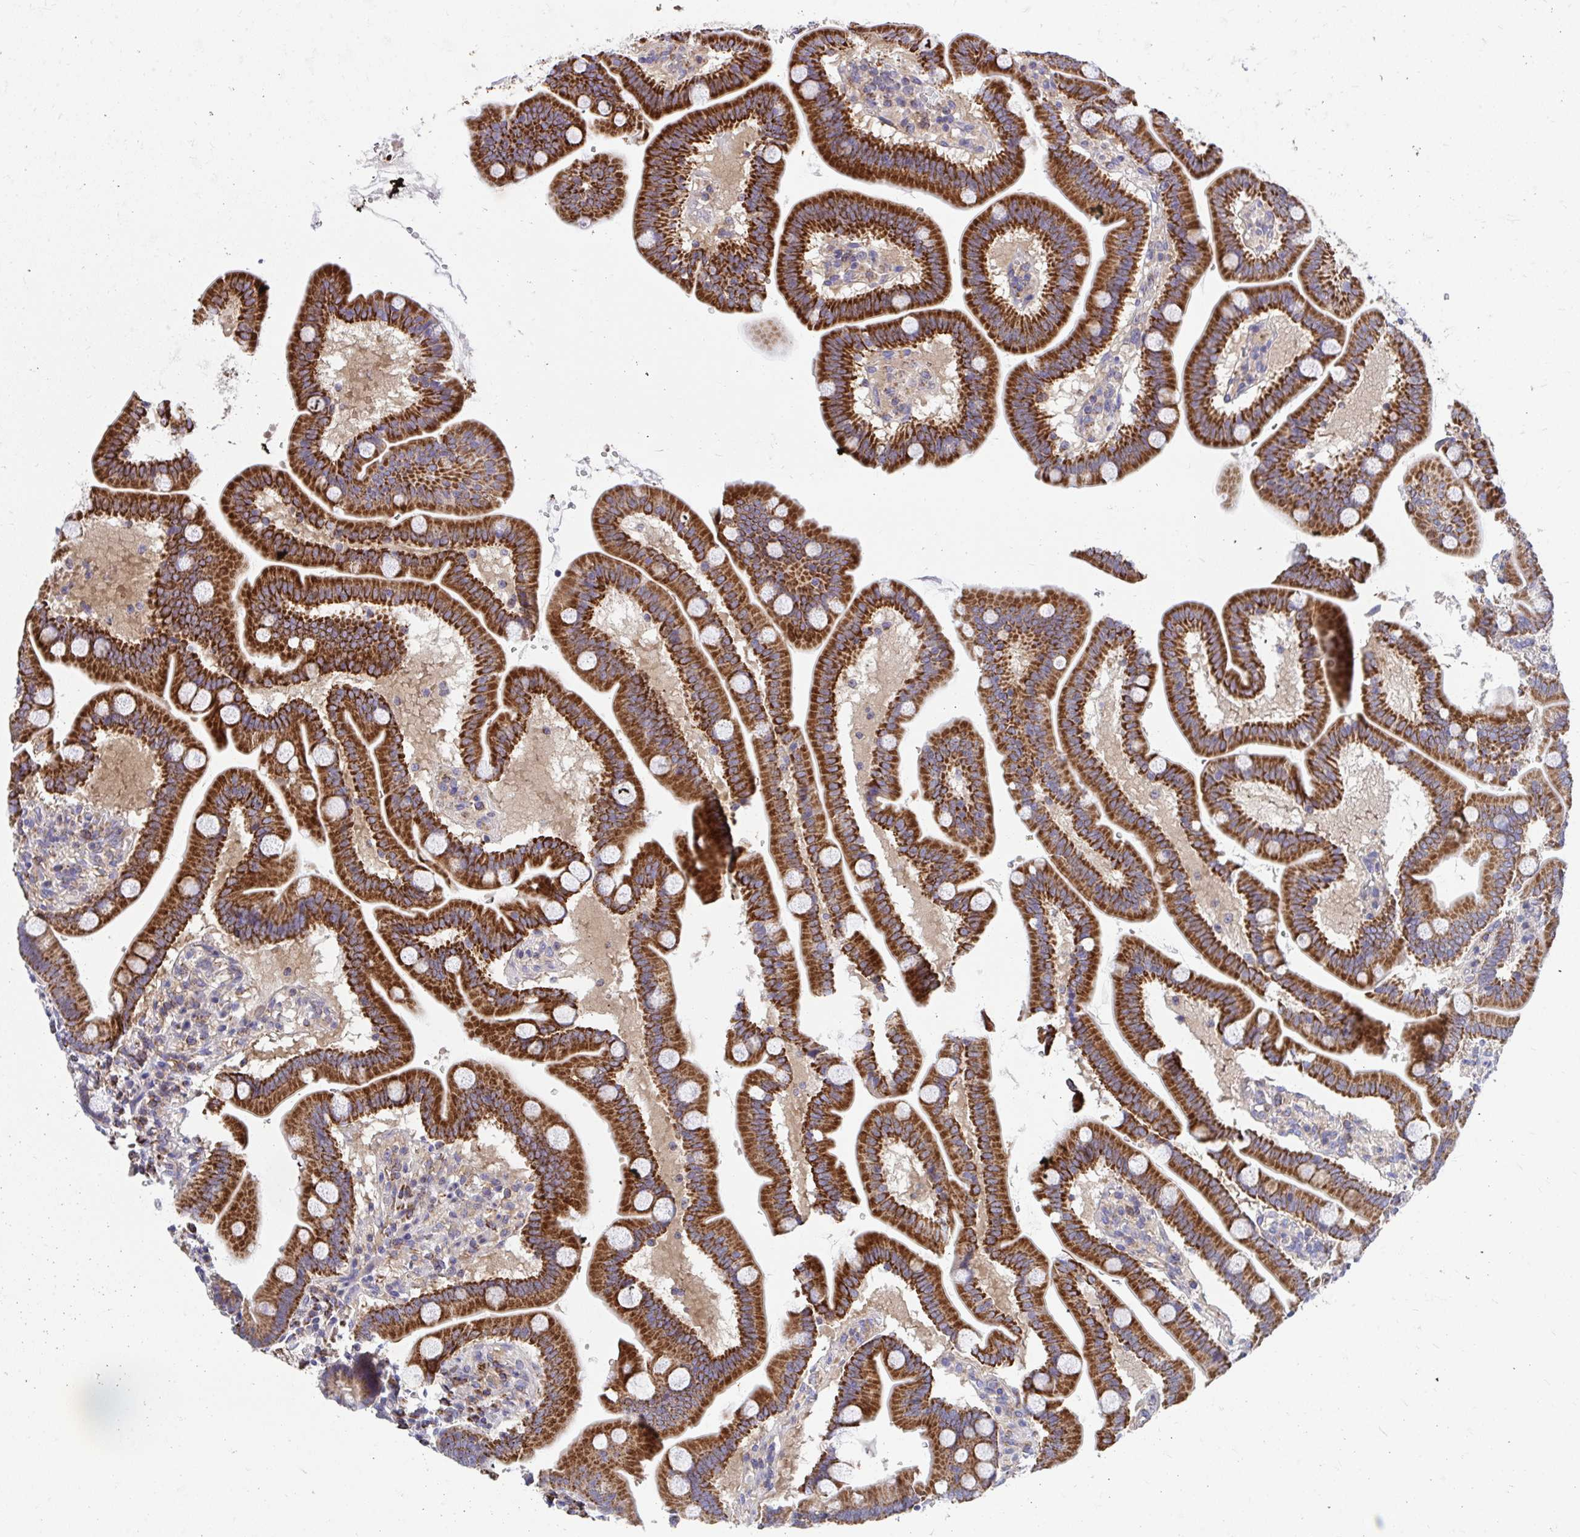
{"staining": {"intensity": "strong", "quantity": ">75%", "location": "cytoplasmic/membranous"}, "tissue": "duodenum", "cell_type": "Glandular cells", "image_type": "normal", "snomed": [{"axis": "morphology", "description": "Normal tissue, NOS"}, {"axis": "topography", "description": "Duodenum"}], "caption": "Duodenum stained with DAB (3,3'-diaminobenzidine) immunohistochemistry (IHC) demonstrates high levels of strong cytoplasmic/membranous staining in about >75% of glandular cells.", "gene": "FHIP1B", "patient": {"sex": "male", "age": 59}}